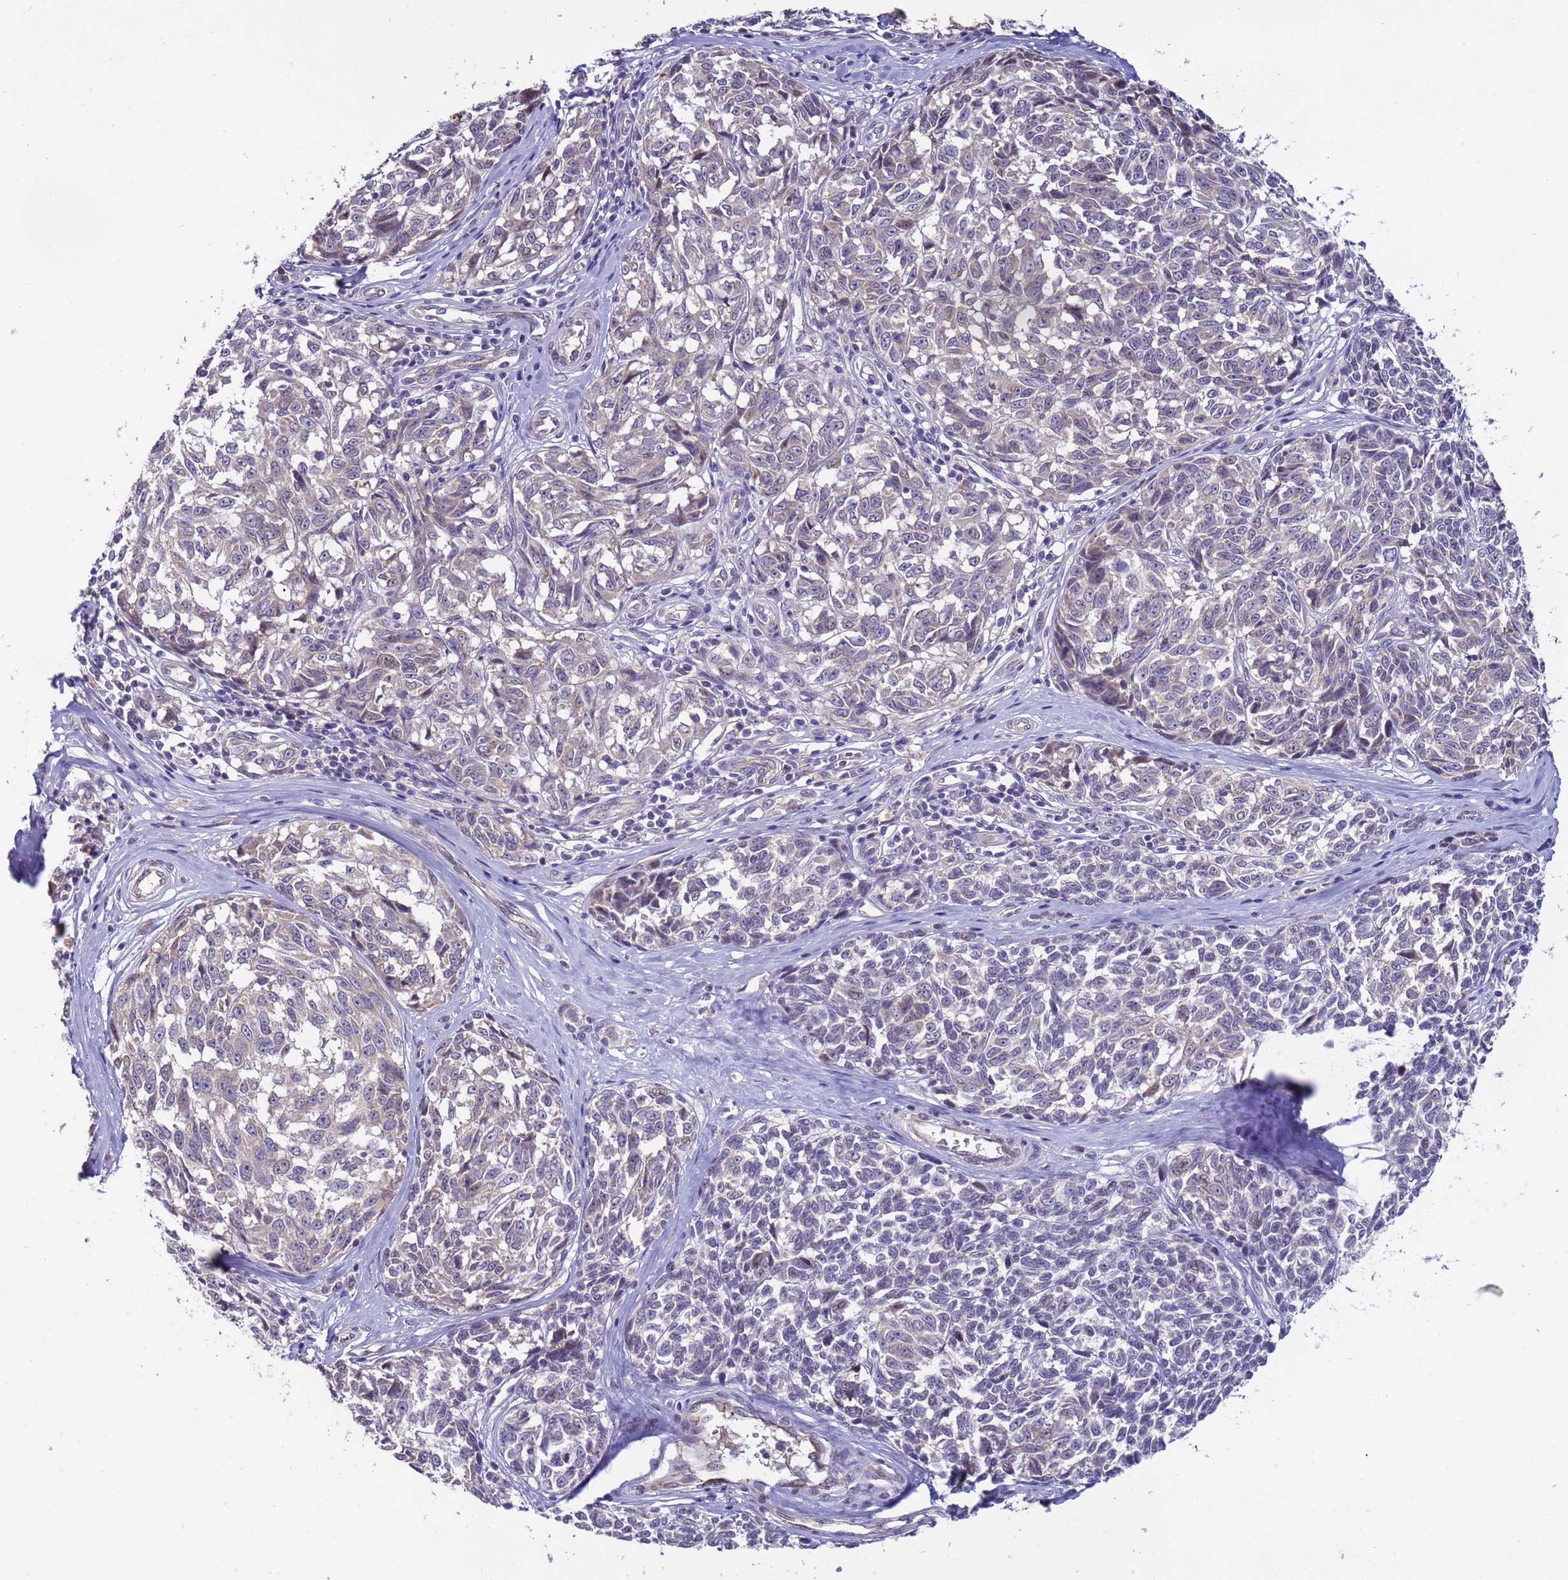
{"staining": {"intensity": "negative", "quantity": "none", "location": "none"}, "tissue": "melanoma", "cell_type": "Tumor cells", "image_type": "cancer", "snomed": [{"axis": "morphology", "description": "Normal tissue, NOS"}, {"axis": "morphology", "description": "Malignant melanoma, NOS"}, {"axis": "topography", "description": "Skin"}], "caption": "The immunohistochemistry image has no significant positivity in tumor cells of melanoma tissue. (Brightfield microscopy of DAB immunohistochemistry at high magnification).", "gene": "ZNF248", "patient": {"sex": "female", "age": 64}}